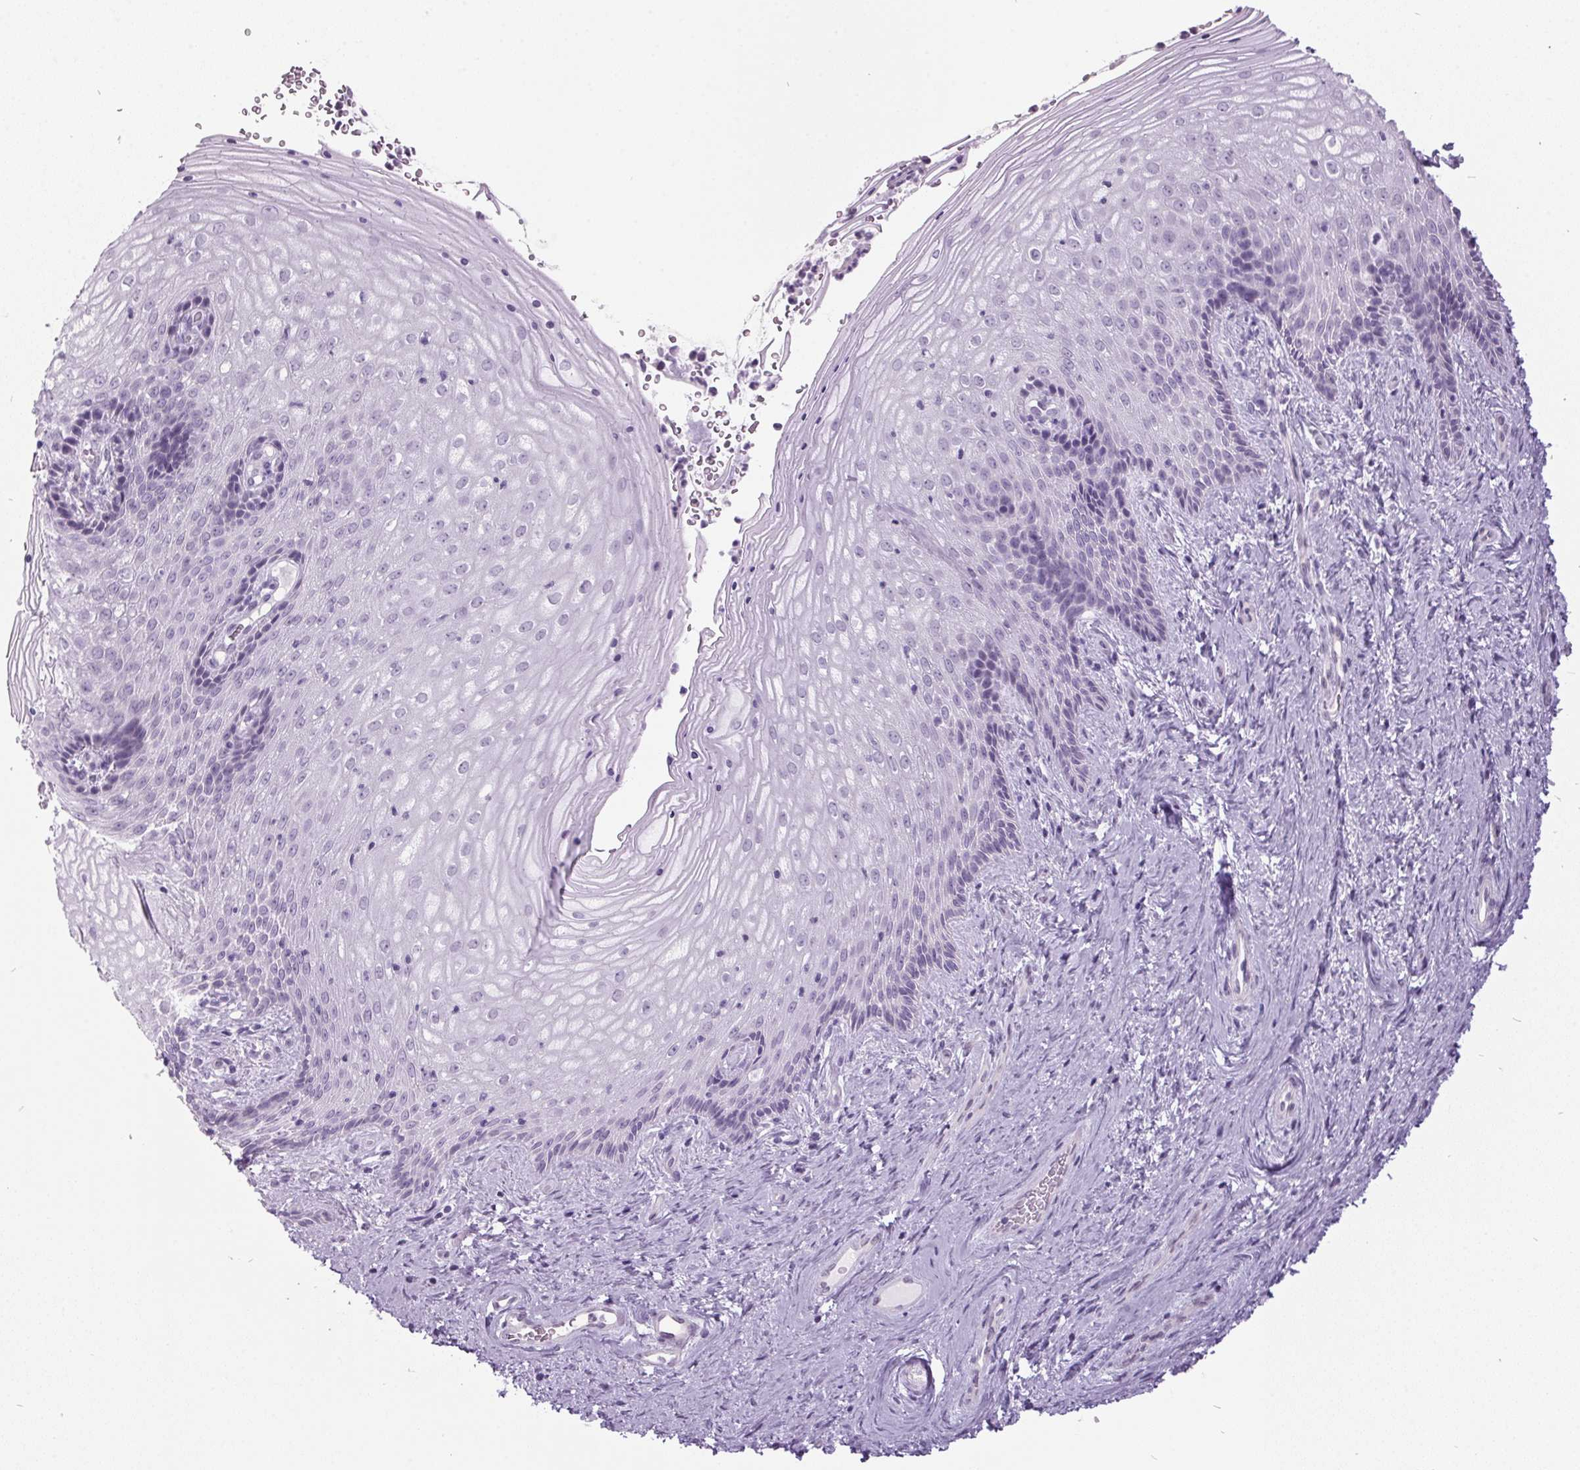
{"staining": {"intensity": "negative", "quantity": "none", "location": "none"}, "tissue": "vagina", "cell_type": "Squamous epithelial cells", "image_type": "normal", "snomed": [{"axis": "morphology", "description": "Normal tissue, NOS"}, {"axis": "topography", "description": "Vagina"}], "caption": "Protein analysis of unremarkable vagina demonstrates no significant staining in squamous epithelial cells. (IHC, brightfield microscopy, high magnification).", "gene": "ODAD2", "patient": {"sex": "female", "age": 45}}